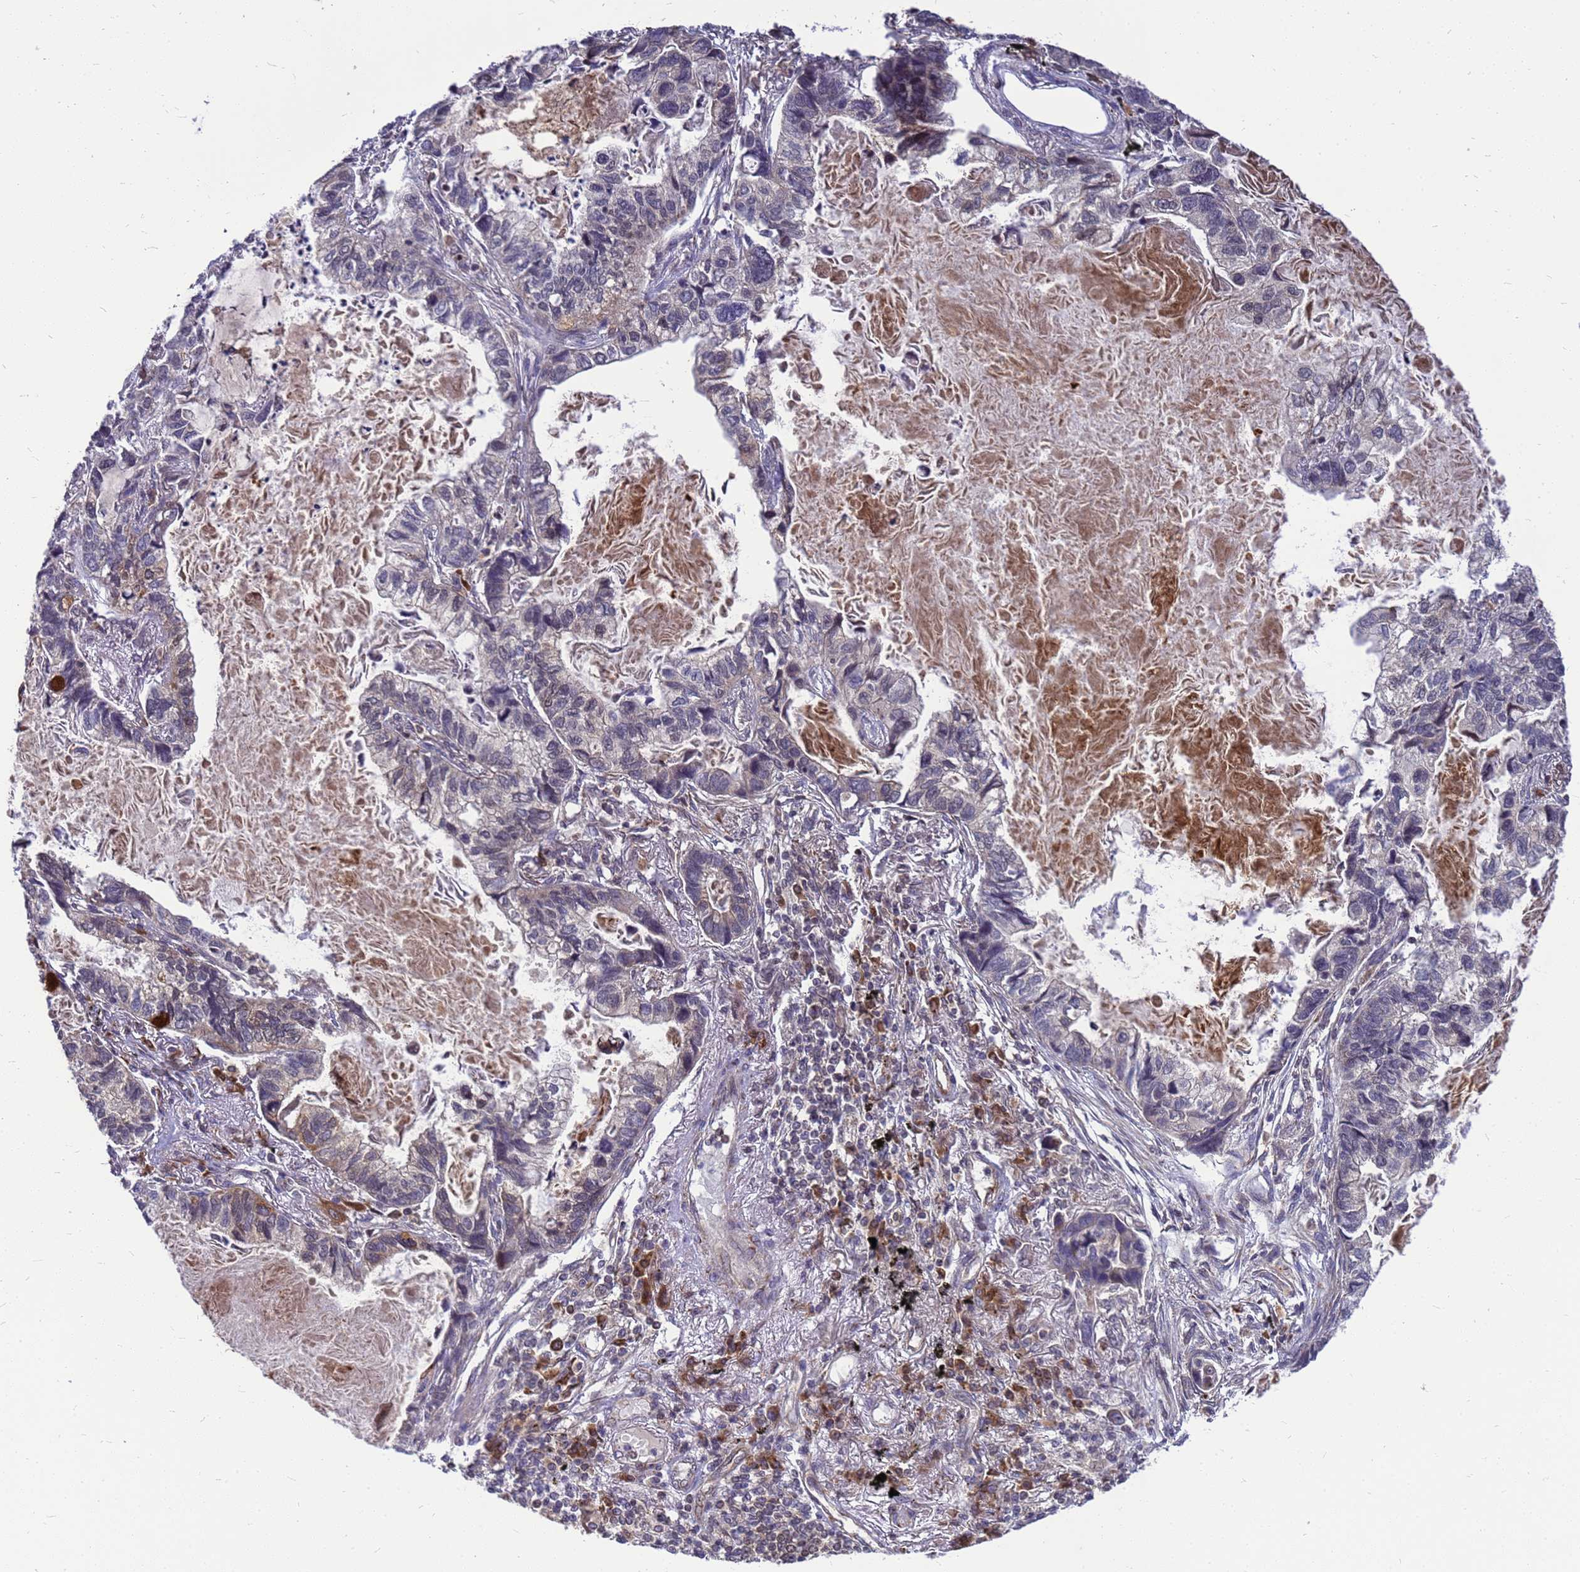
{"staining": {"intensity": "negative", "quantity": "none", "location": "none"}, "tissue": "lung cancer", "cell_type": "Tumor cells", "image_type": "cancer", "snomed": [{"axis": "morphology", "description": "Adenocarcinoma, NOS"}, {"axis": "topography", "description": "Lung"}], "caption": "High magnification brightfield microscopy of lung adenocarcinoma stained with DAB (brown) and counterstained with hematoxylin (blue): tumor cells show no significant positivity. The staining is performed using DAB brown chromogen with nuclei counter-stained in using hematoxylin.", "gene": "CMC4", "patient": {"sex": "male", "age": 67}}